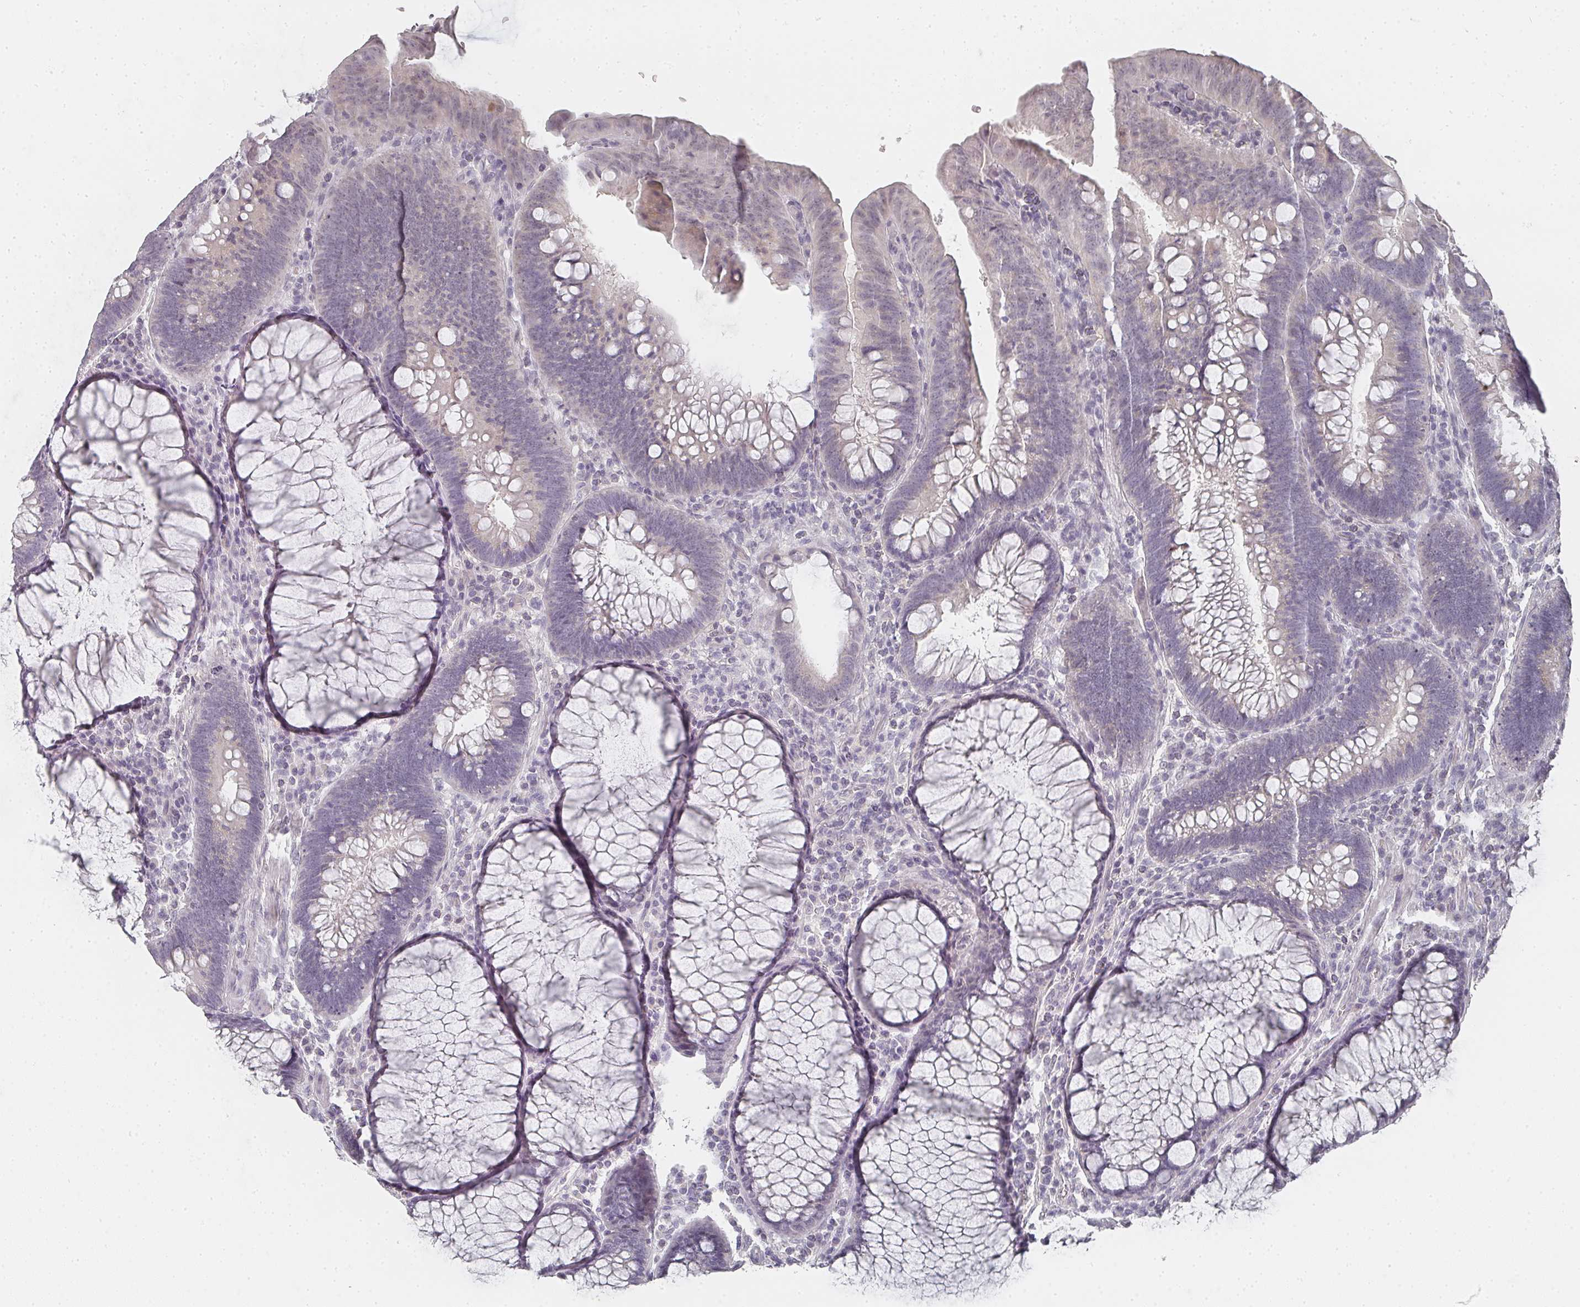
{"staining": {"intensity": "negative", "quantity": "none", "location": "none"}, "tissue": "colorectal cancer", "cell_type": "Tumor cells", "image_type": "cancer", "snomed": [{"axis": "morphology", "description": "Adenocarcinoma, NOS"}, {"axis": "topography", "description": "Rectum"}], "caption": "A high-resolution image shows IHC staining of colorectal cancer, which exhibits no significant staining in tumor cells.", "gene": "SHISA2", "patient": {"sex": "female", "age": 75}}